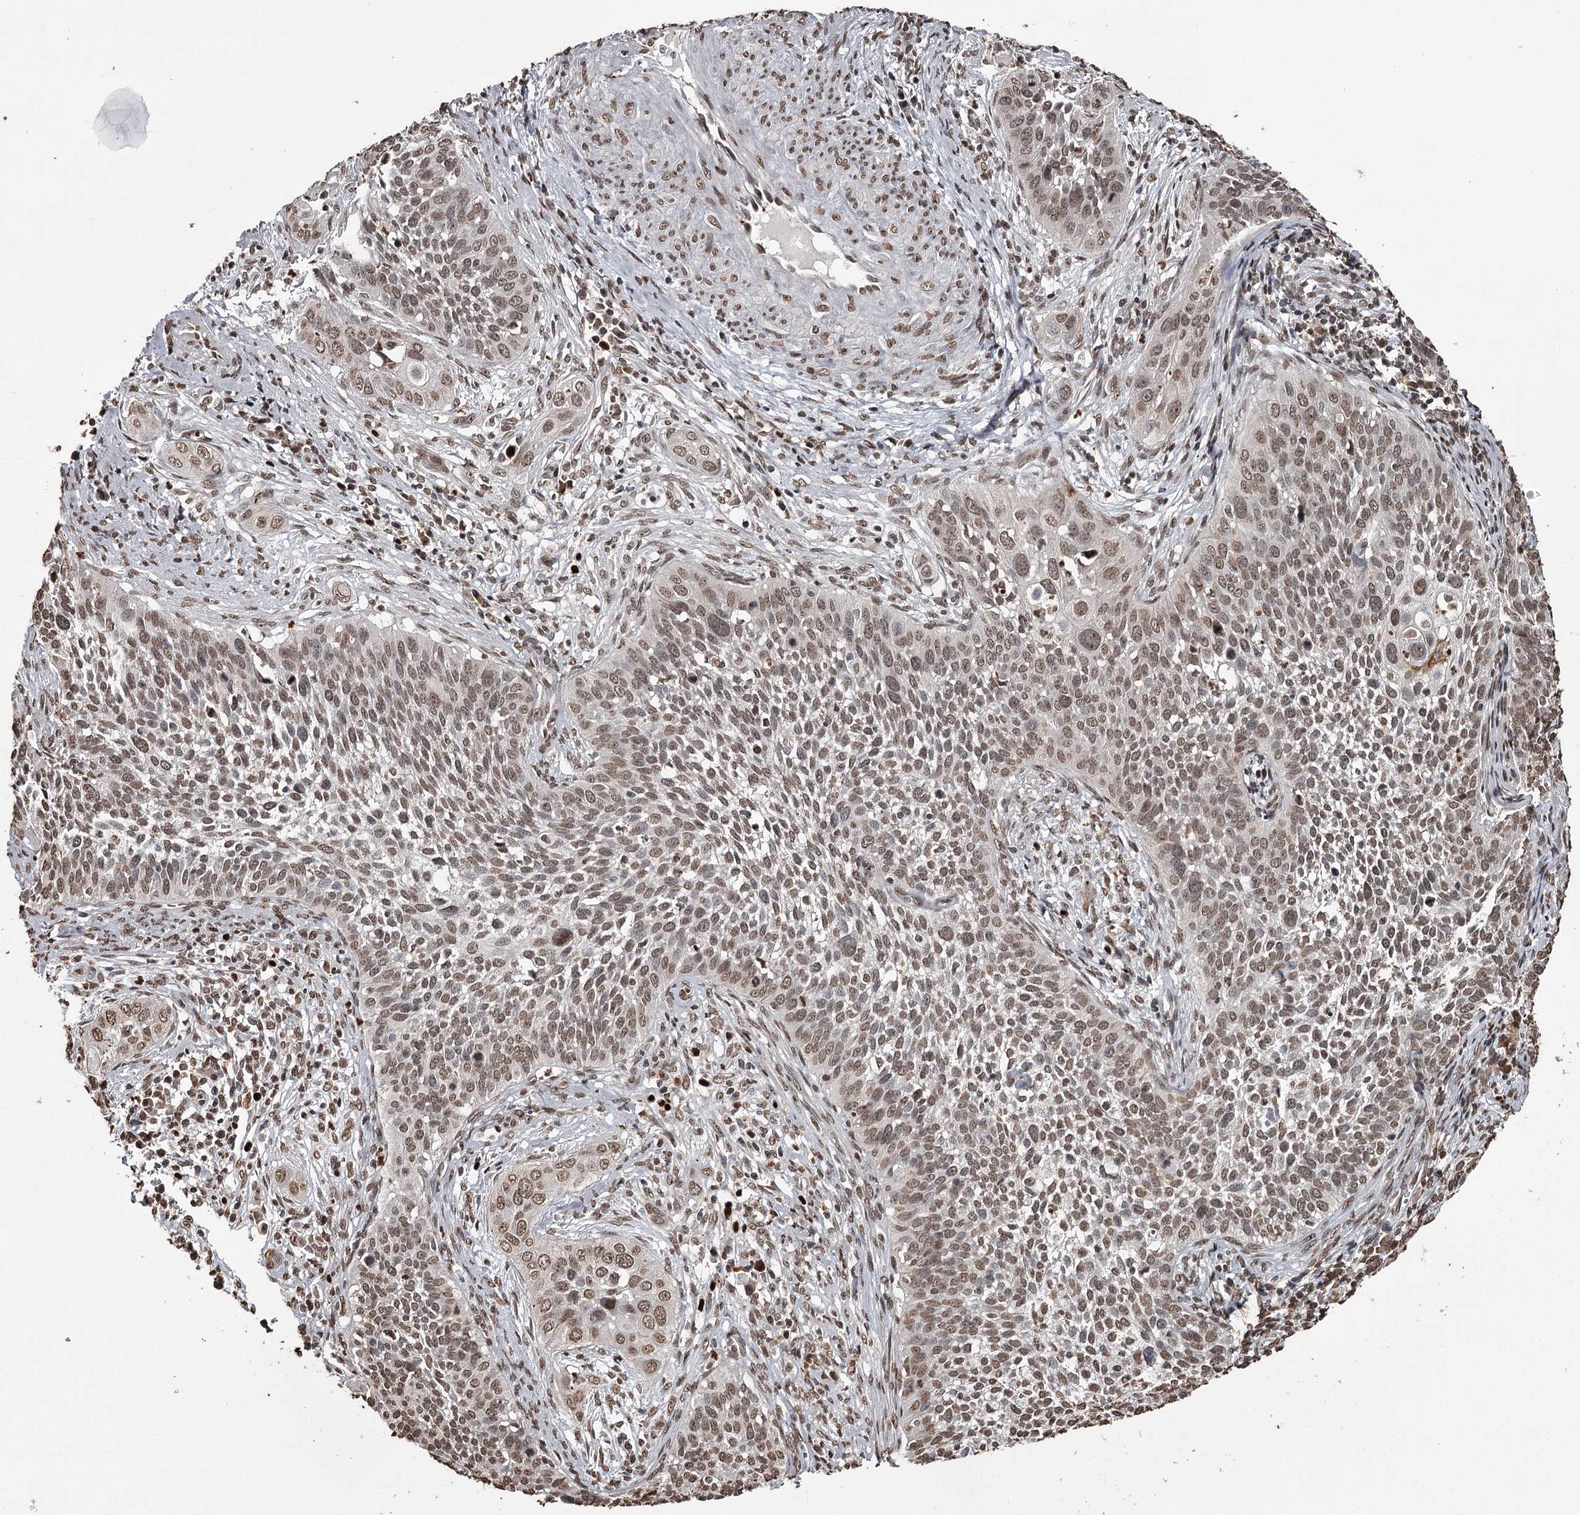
{"staining": {"intensity": "moderate", "quantity": ">75%", "location": "nuclear"}, "tissue": "cervical cancer", "cell_type": "Tumor cells", "image_type": "cancer", "snomed": [{"axis": "morphology", "description": "Squamous cell carcinoma, NOS"}, {"axis": "topography", "description": "Cervix"}], "caption": "A medium amount of moderate nuclear staining is seen in approximately >75% of tumor cells in cervical squamous cell carcinoma tissue.", "gene": "THYN1", "patient": {"sex": "female", "age": 34}}